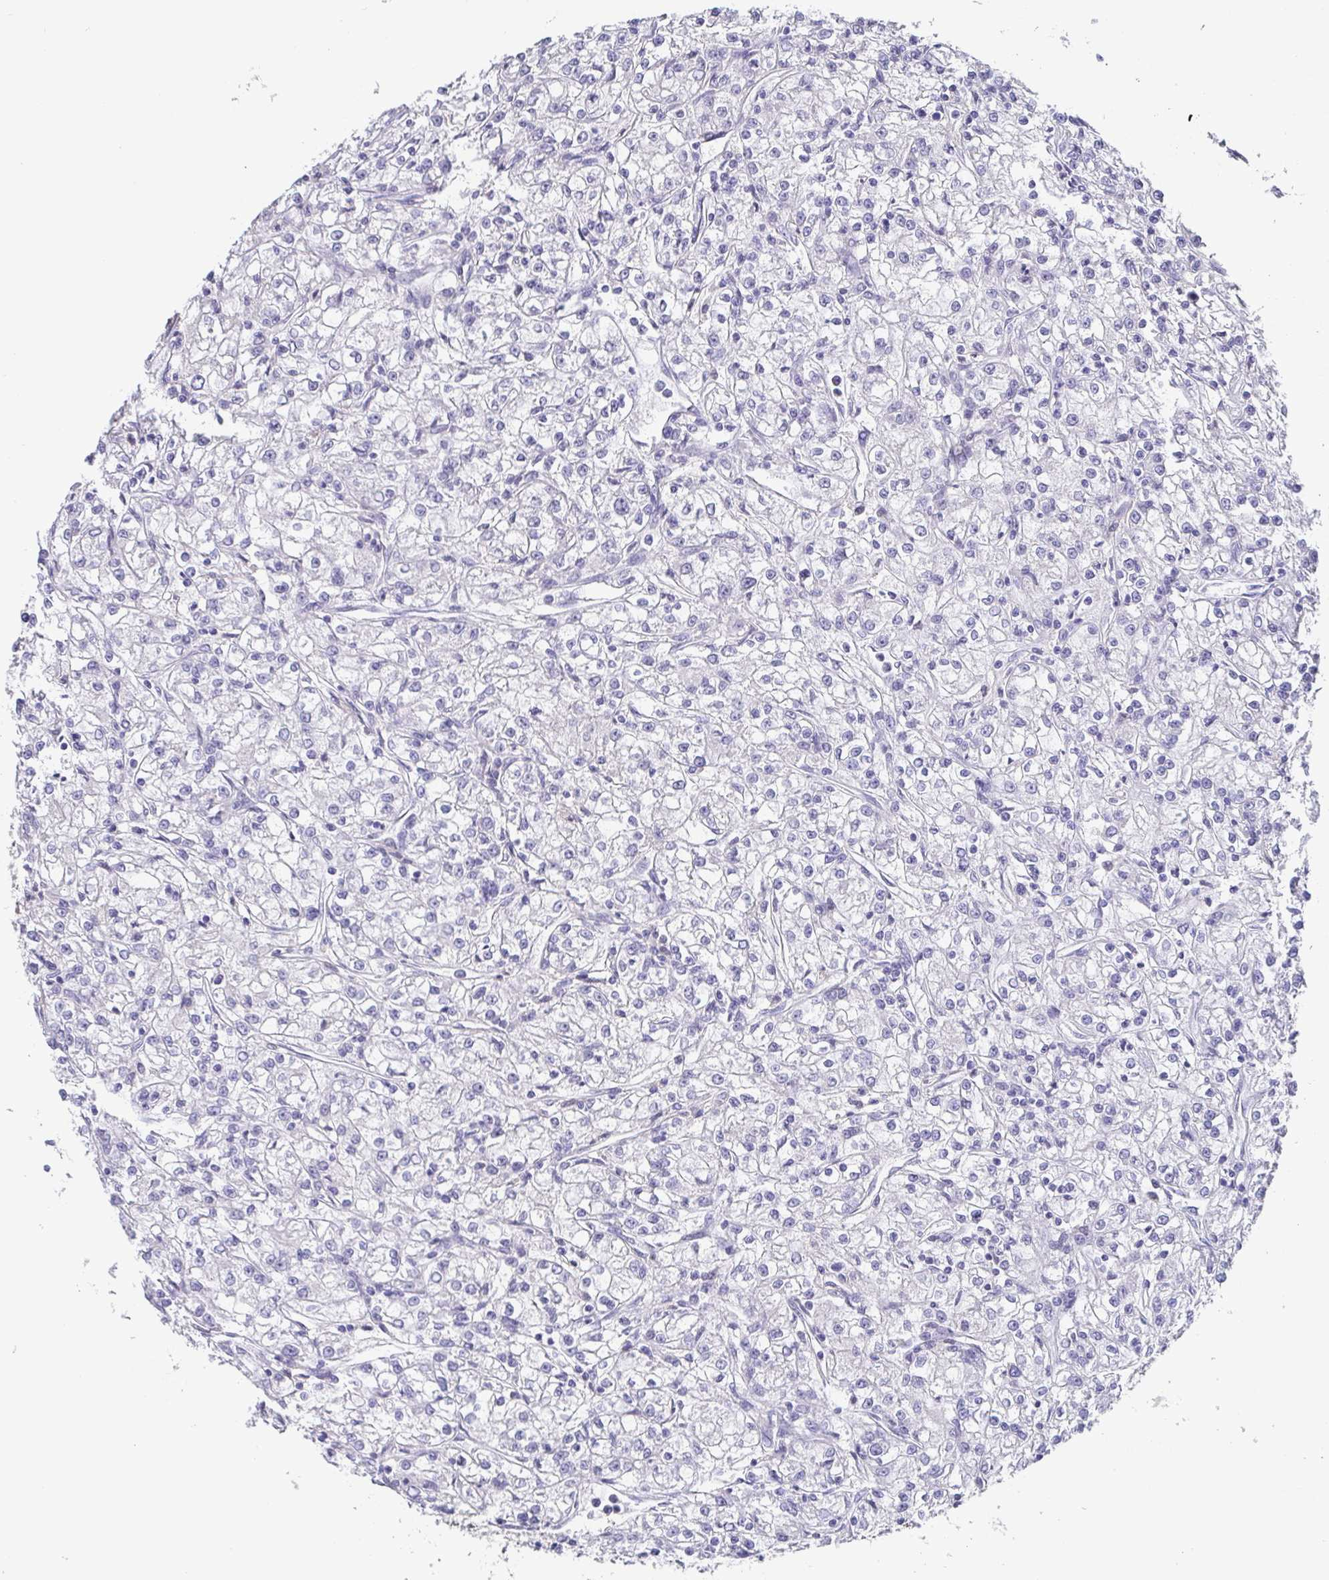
{"staining": {"intensity": "negative", "quantity": "none", "location": "none"}, "tissue": "renal cancer", "cell_type": "Tumor cells", "image_type": "cancer", "snomed": [{"axis": "morphology", "description": "Adenocarcinoma, NOS"}, {"axis": "topography", "description": "Kidney"}], "caption": "This is a micrograph of immunohistochemistry (IHC) staining of adenocarcinoma (renal), which shows no expression in tumor cells.", "gene": "IDH1", "patient": {"sex": "female", "age": 59}}